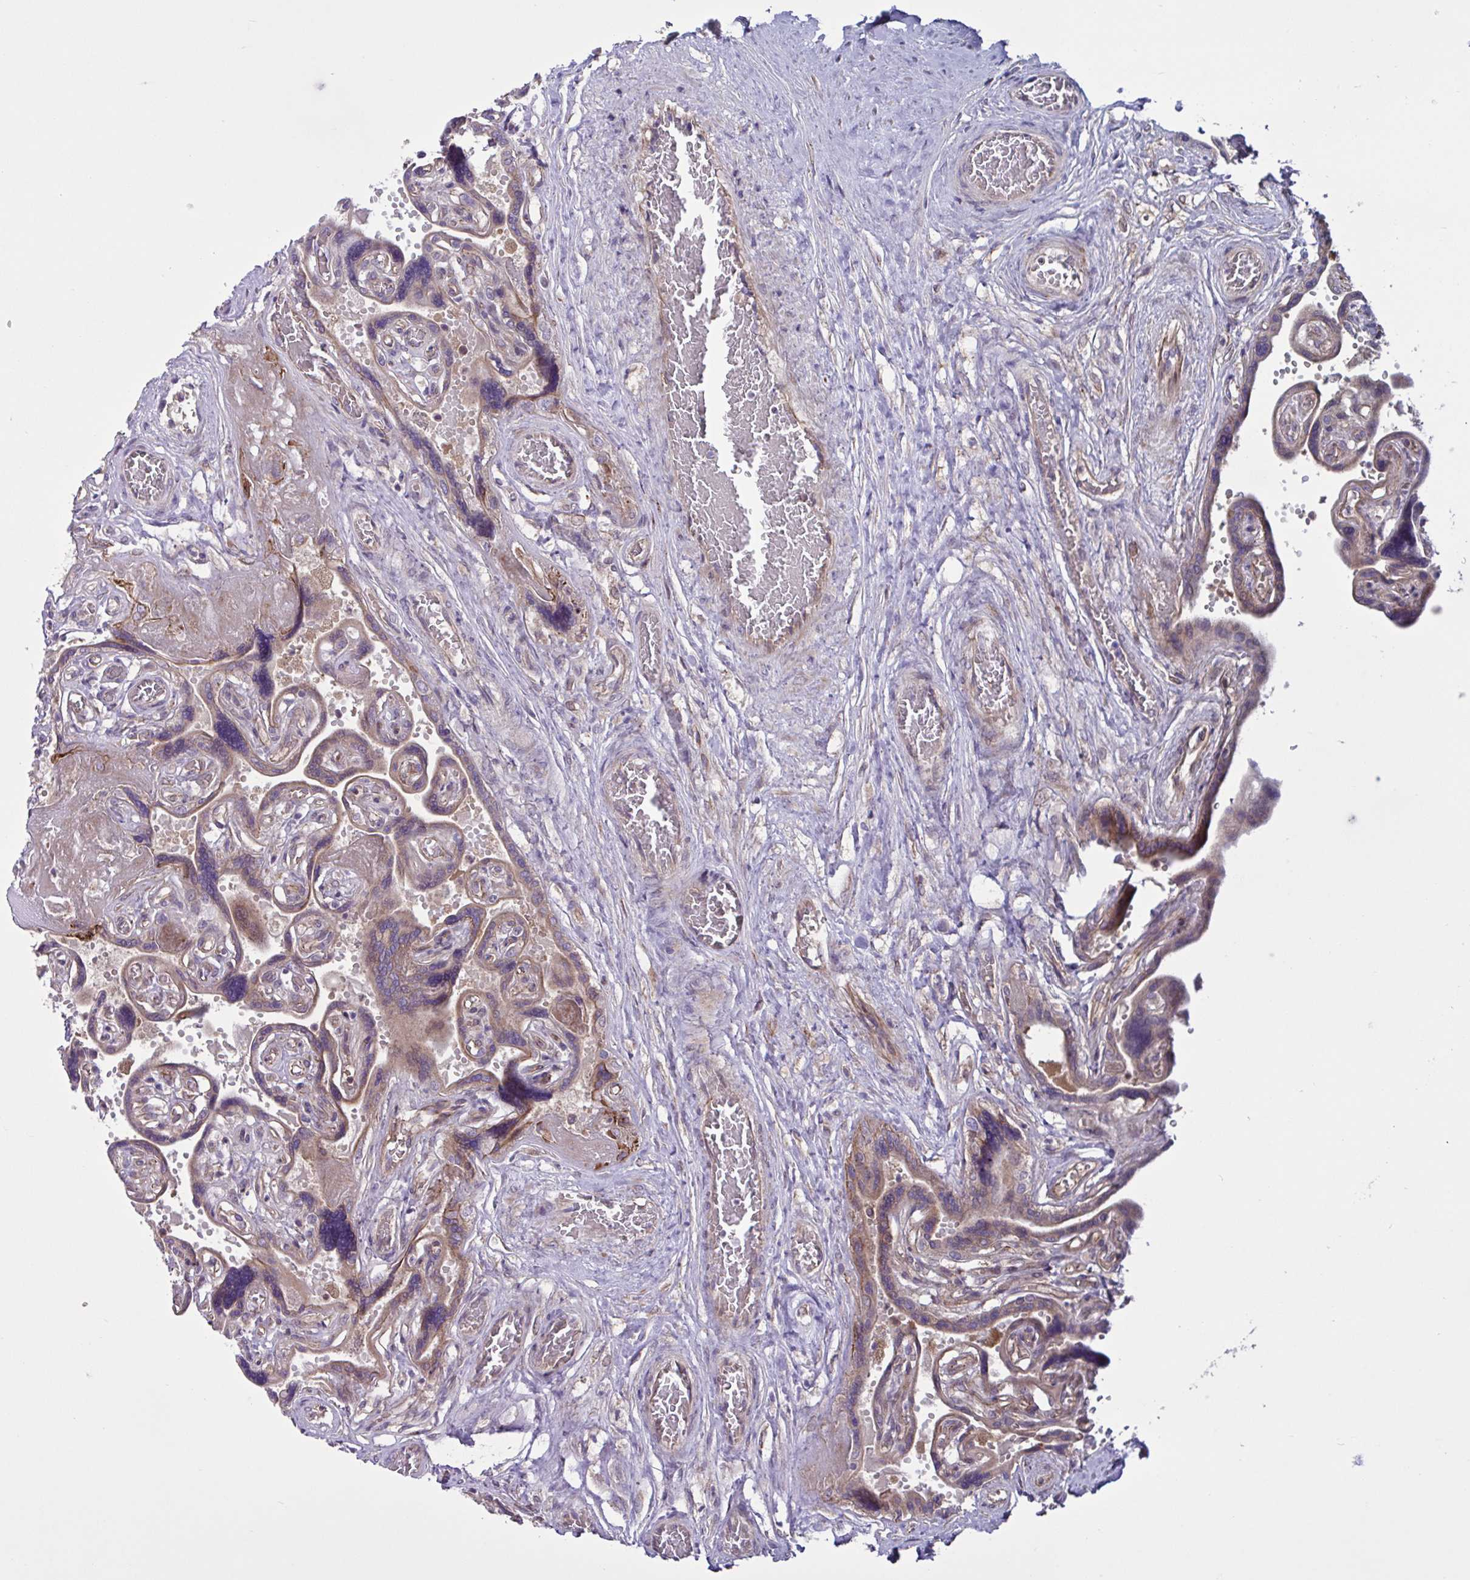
{"staining": {"intensity": "moderate", "quantity": ">75%", "location": "cytoplasmic/membranous"}, "tissue": "placenta", "cell_type": "Decidual cells", "image_type": "normal", "snomed": [{"axis": "morphology", "description": "Normal tissue, NOS"}, {"axis": "topography", "description": "Placenta"}], "caption": "Brown immunohistochemical staining in benign human placenta reveals moderate cytoplasmic/membranous positivity in about >75% of decidual cells.", "gene": "GLTP", "patient": {"sex": "female", "age": 32}}